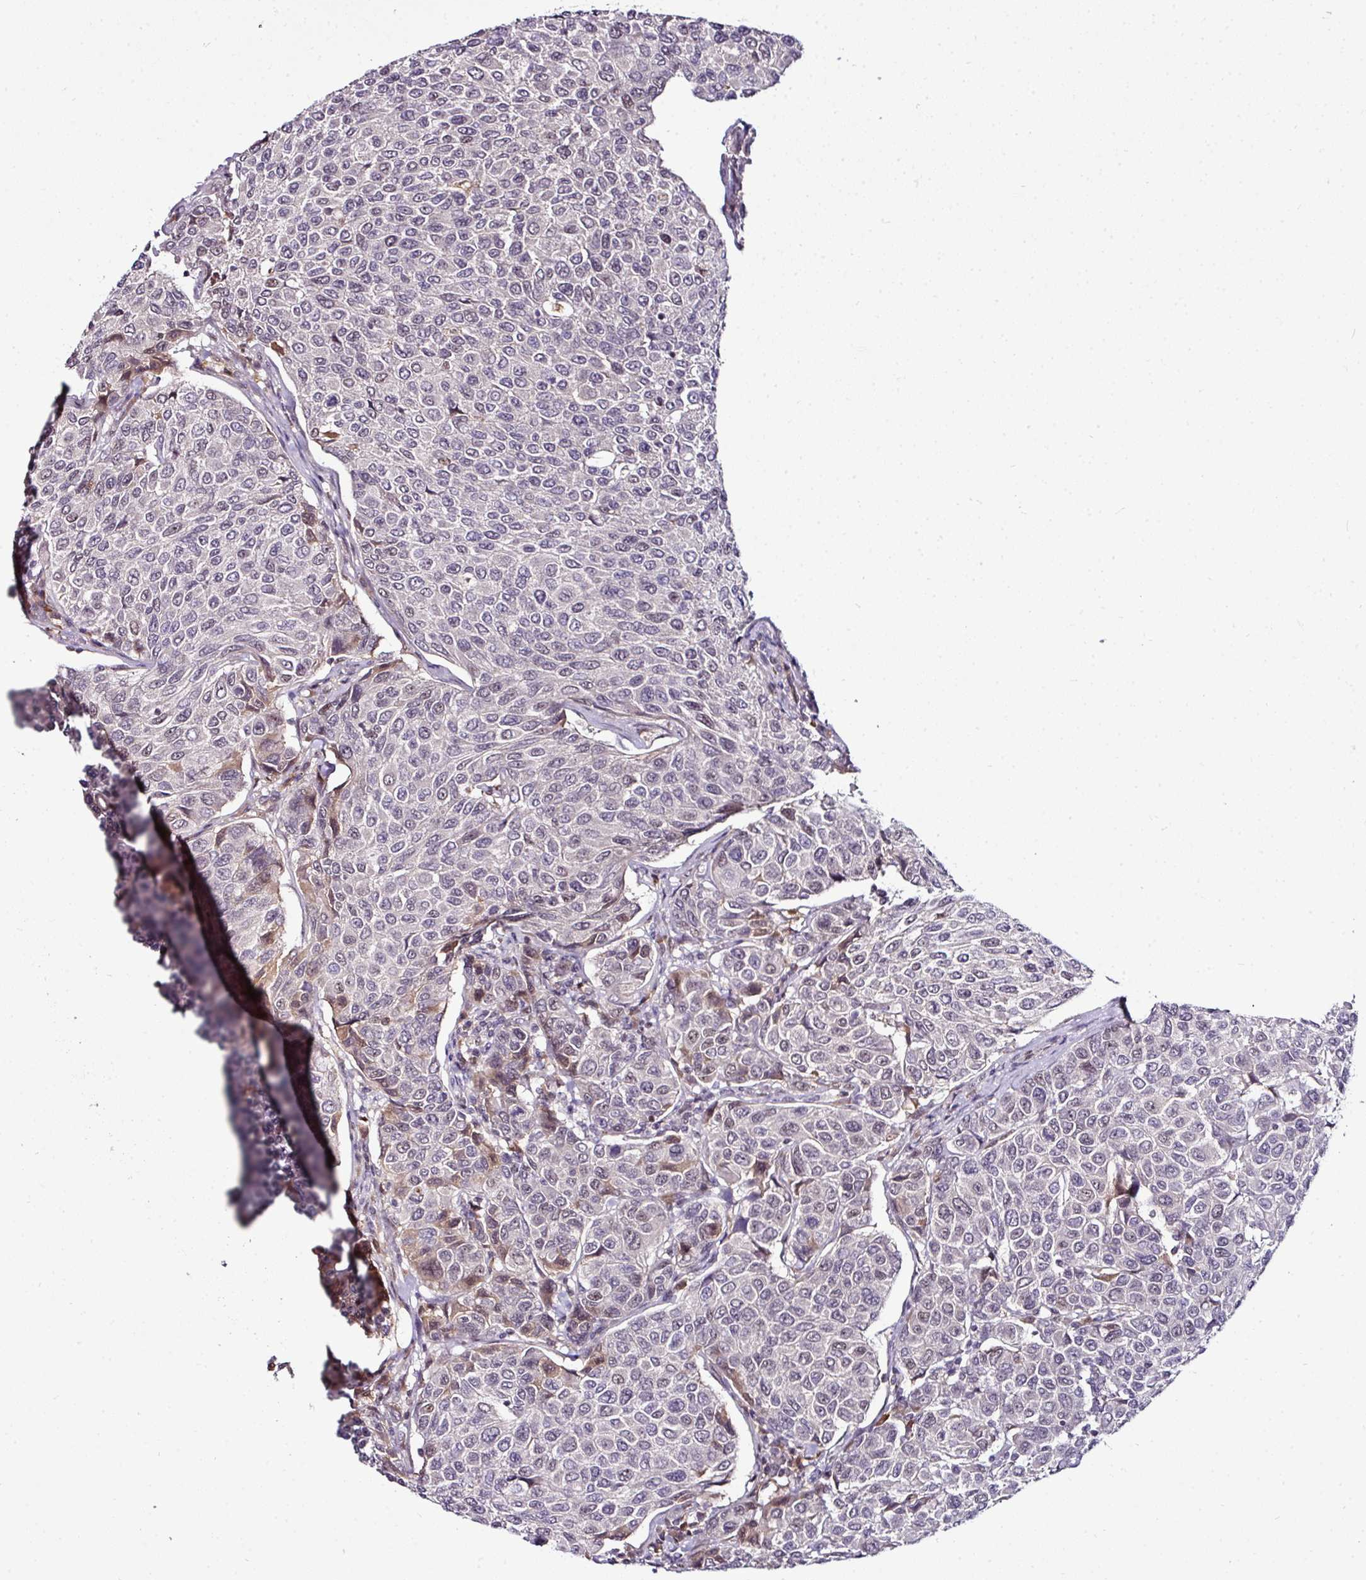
{"staining": {"intensity": "weak", "quantity": "<25%", "location": "cytoplasmic/membranous,nuclear"}, "tissue": "breast cancer", "cell_type": "Tumor cells", "image_type": "cancer", "snomed": [{"axis": "morphology", "description": "Duct carcinoma"}, {"axis": "topography", "description": "Breast"}], "caption": "IHC image of breast cancer stained for a protein (brown), which demonstrates no staining in tumor cells.", "gene": "KLF16", "patient": {"sex": "female", "age": 55}}